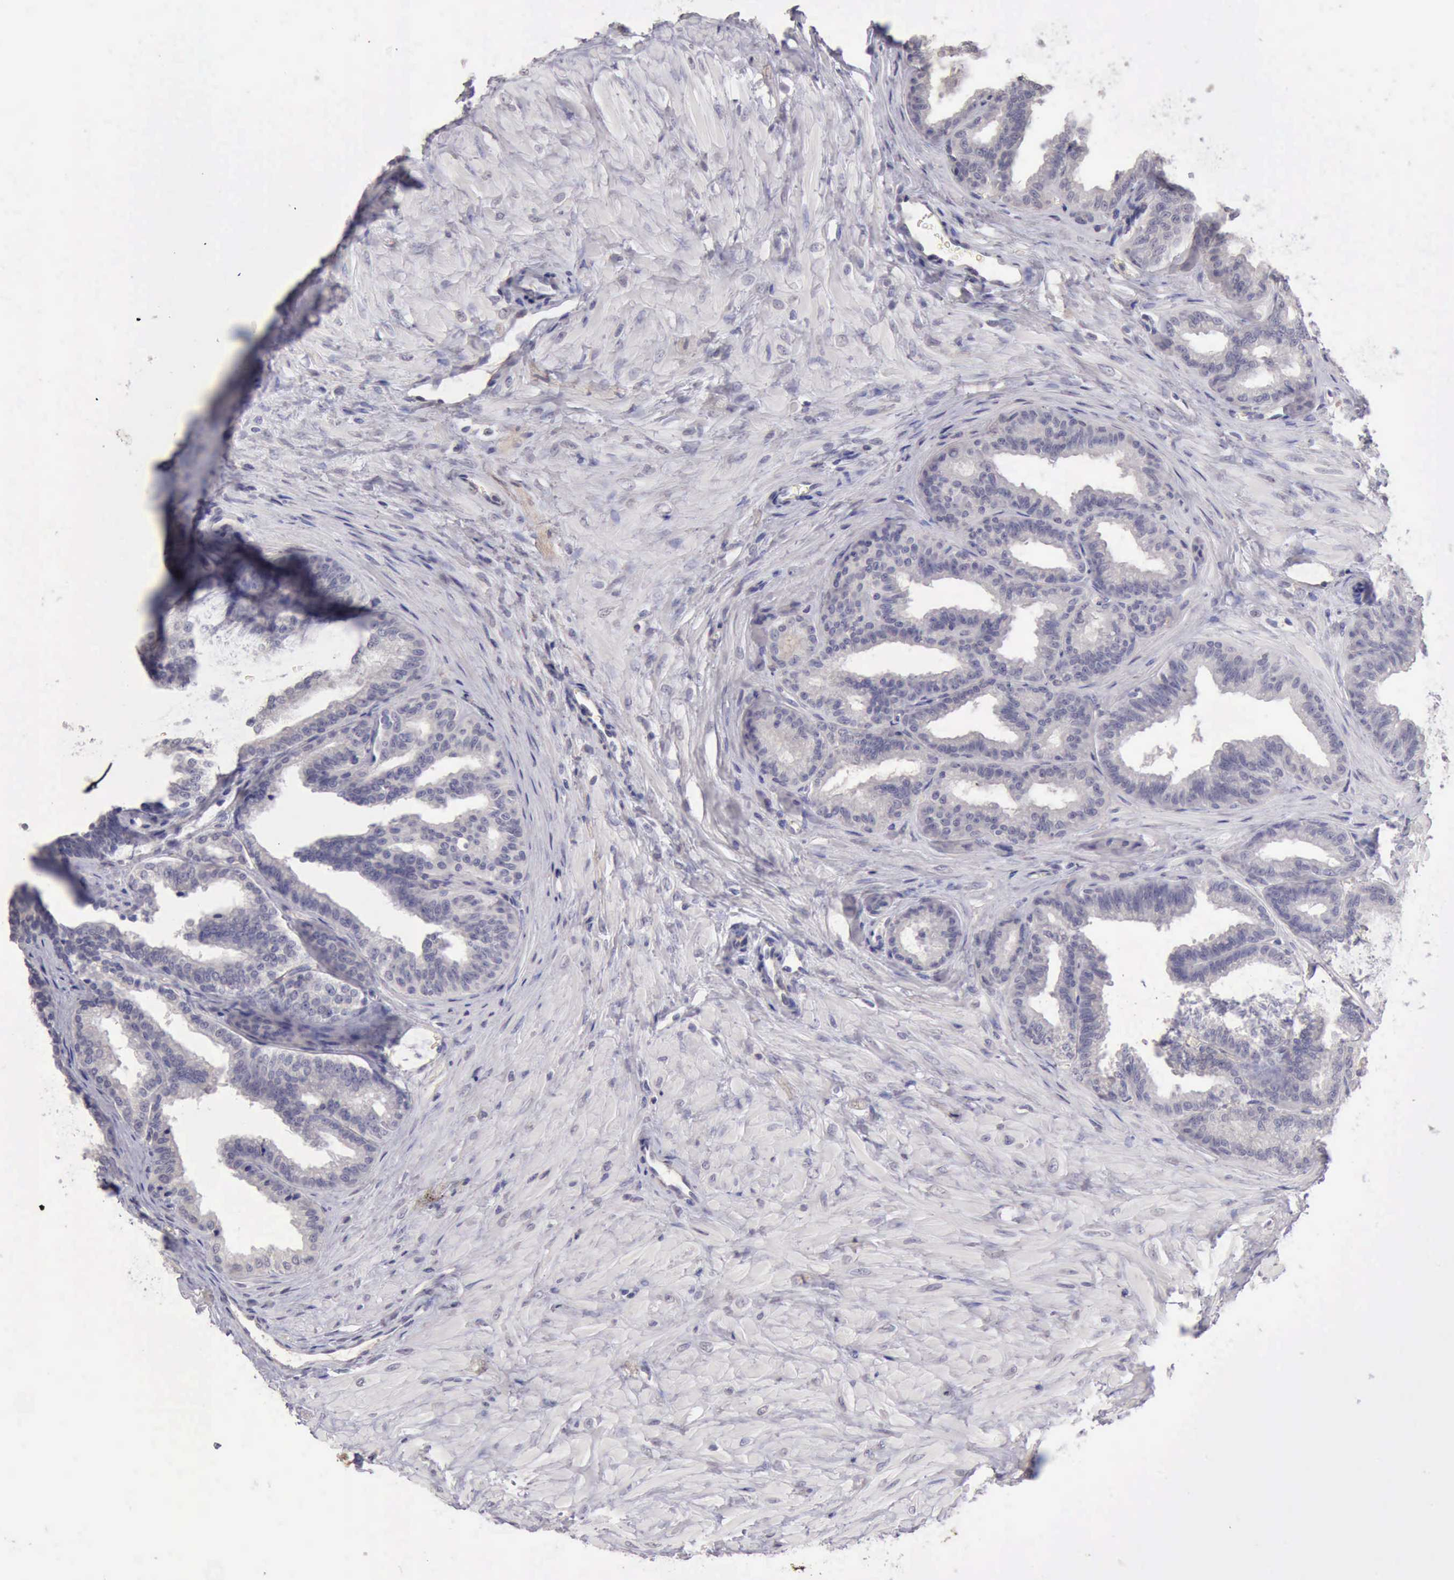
{"staining": {"intensity": "negative", "quantity": "none", "location": "none"}, "tissue": "seminal vesicle", "cell_type": "Glandular cells", "image_type": "normal", "snomed": [{"axis": "morphology", "description": "Normal tissue, NOS"}, {"axis": "topography", "description": "Seminal veicle"}], "caption": "Immunohistochemistry image of normal seminal vesicle stained for a protein (brown), which reveals no expression in glandular cells. (DAB (3,3'-diaminobenzidine) immunohistochemistry (IHC) visualized using brightfield microscopy, high magnification).", "gene": "KCND1", "patient": {"sex": "male", "age": 26}}